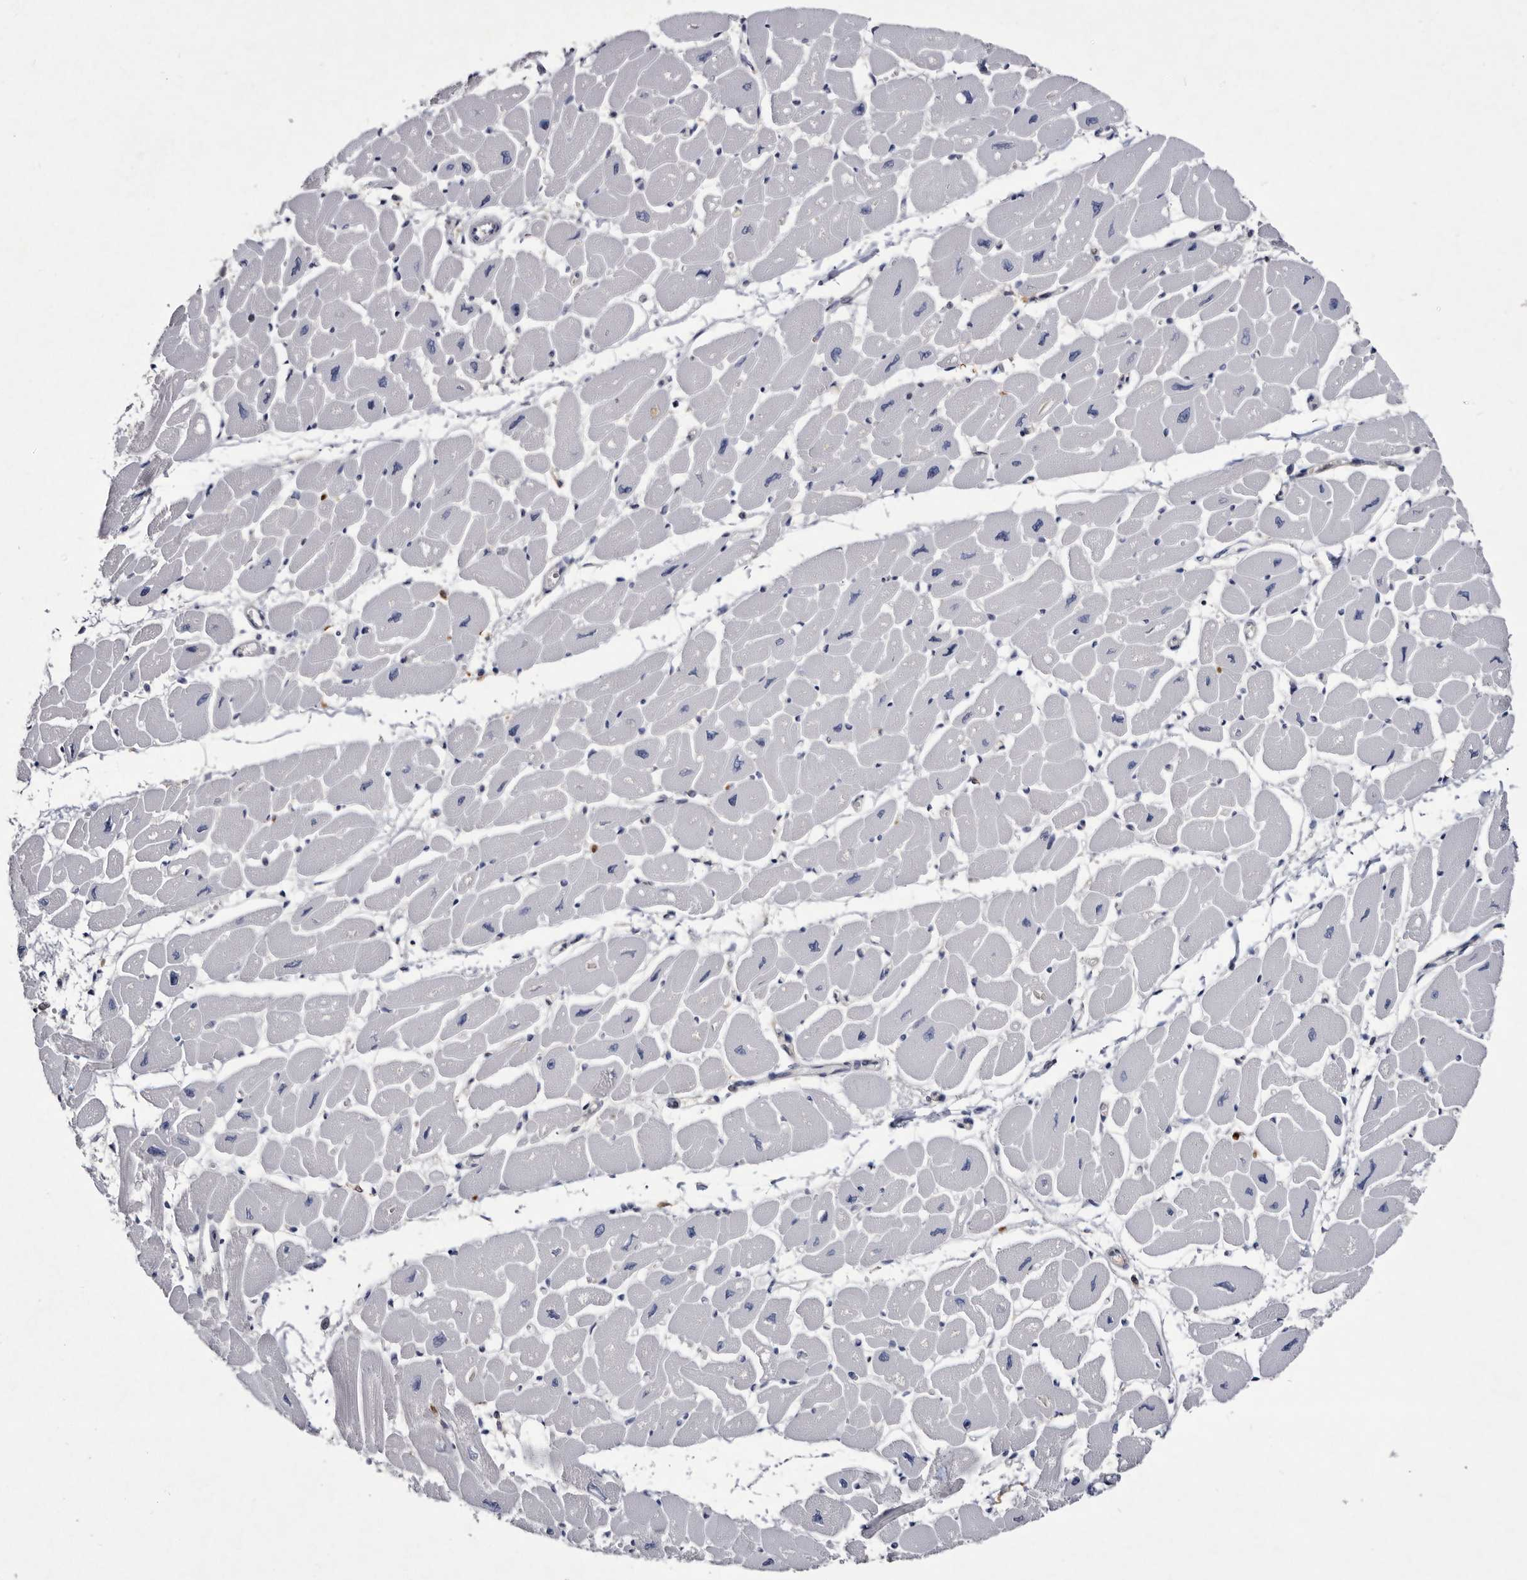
{"staining": {"intensity": "negative", "quantity": "none", "location": "none"}, "tissue": "heart muscle", "cell_type": "Cardiomyocytes", "image_type": "normal", "snomed": [{"axis": "morphology", "description": "Normal tissue, NOS"}, {"axis": "topography", "description": "Heart"}], "caption": "This is an immunohistochemistry (IHC) histopathology image of benign human heart muscle. There is no staining in cardiomyocytes.", "gene": "SERPINB8", "patient": {"sex": "female", "age": 54}}